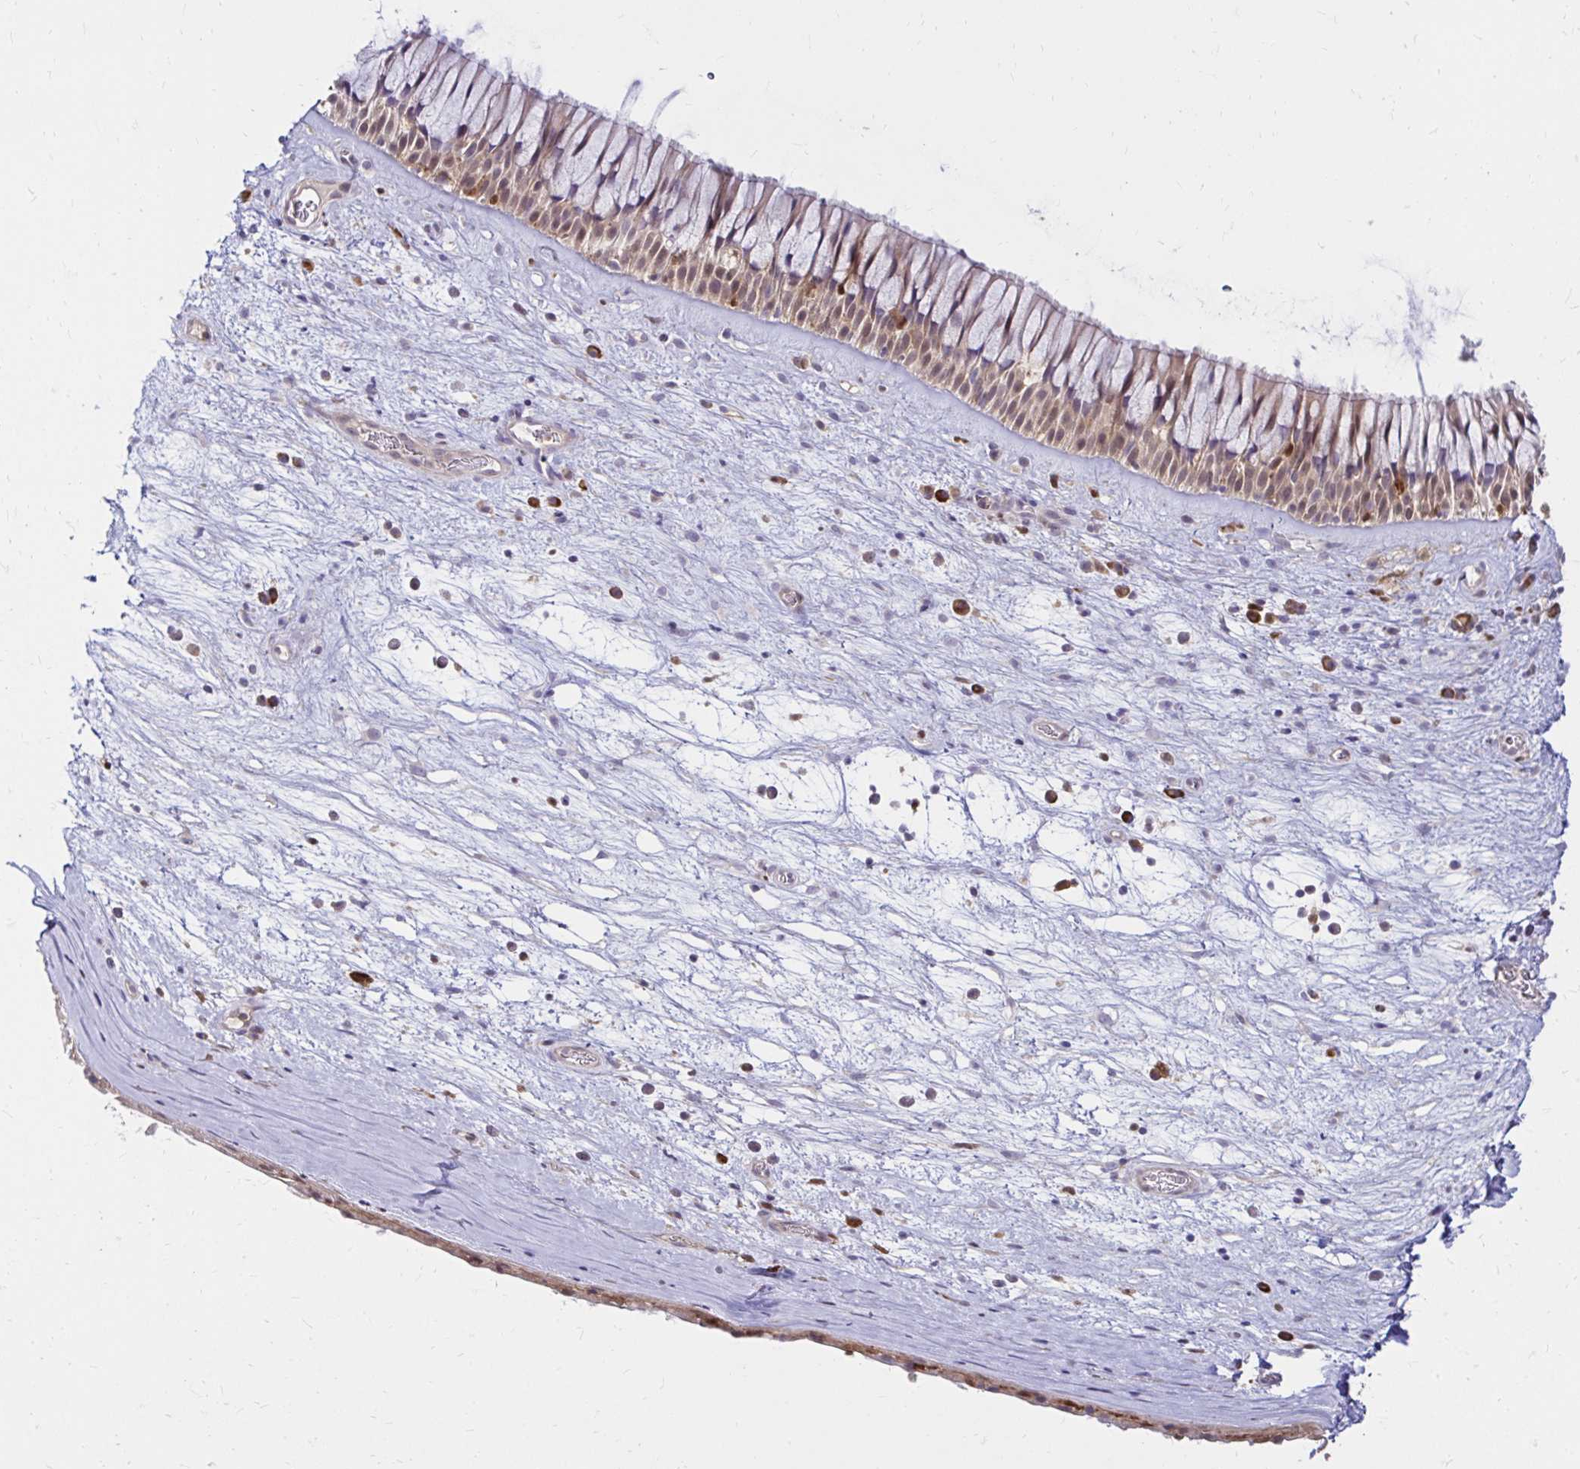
{"staining": {"intensity": "weak", "quantity": ">75%", "location": "cytoplasmic/membranous"}, "tissue": "nasopharynx", "cell_type": "Respiratory epithelial cells", "image_type": "normal", "snomed": [{"axis": "morphology", "description": "Normal tissue, NOS"}, {"axis": "topography", "description": "Nasopharynx"}], "caption": "Immunohistochemistry (IHC) histopathology image of unremarkable nasopharynx: human nasopharynx stained using immunohistochemistry reveals low levels of weak protein expression localized specifically in the cytoplasmic/membranous of respiratory epithelial cells, appearing as a cytoplasmic/membranous brown color.", "gene": "PYCARD", "patient": {"sex": "male", "age": 74}}